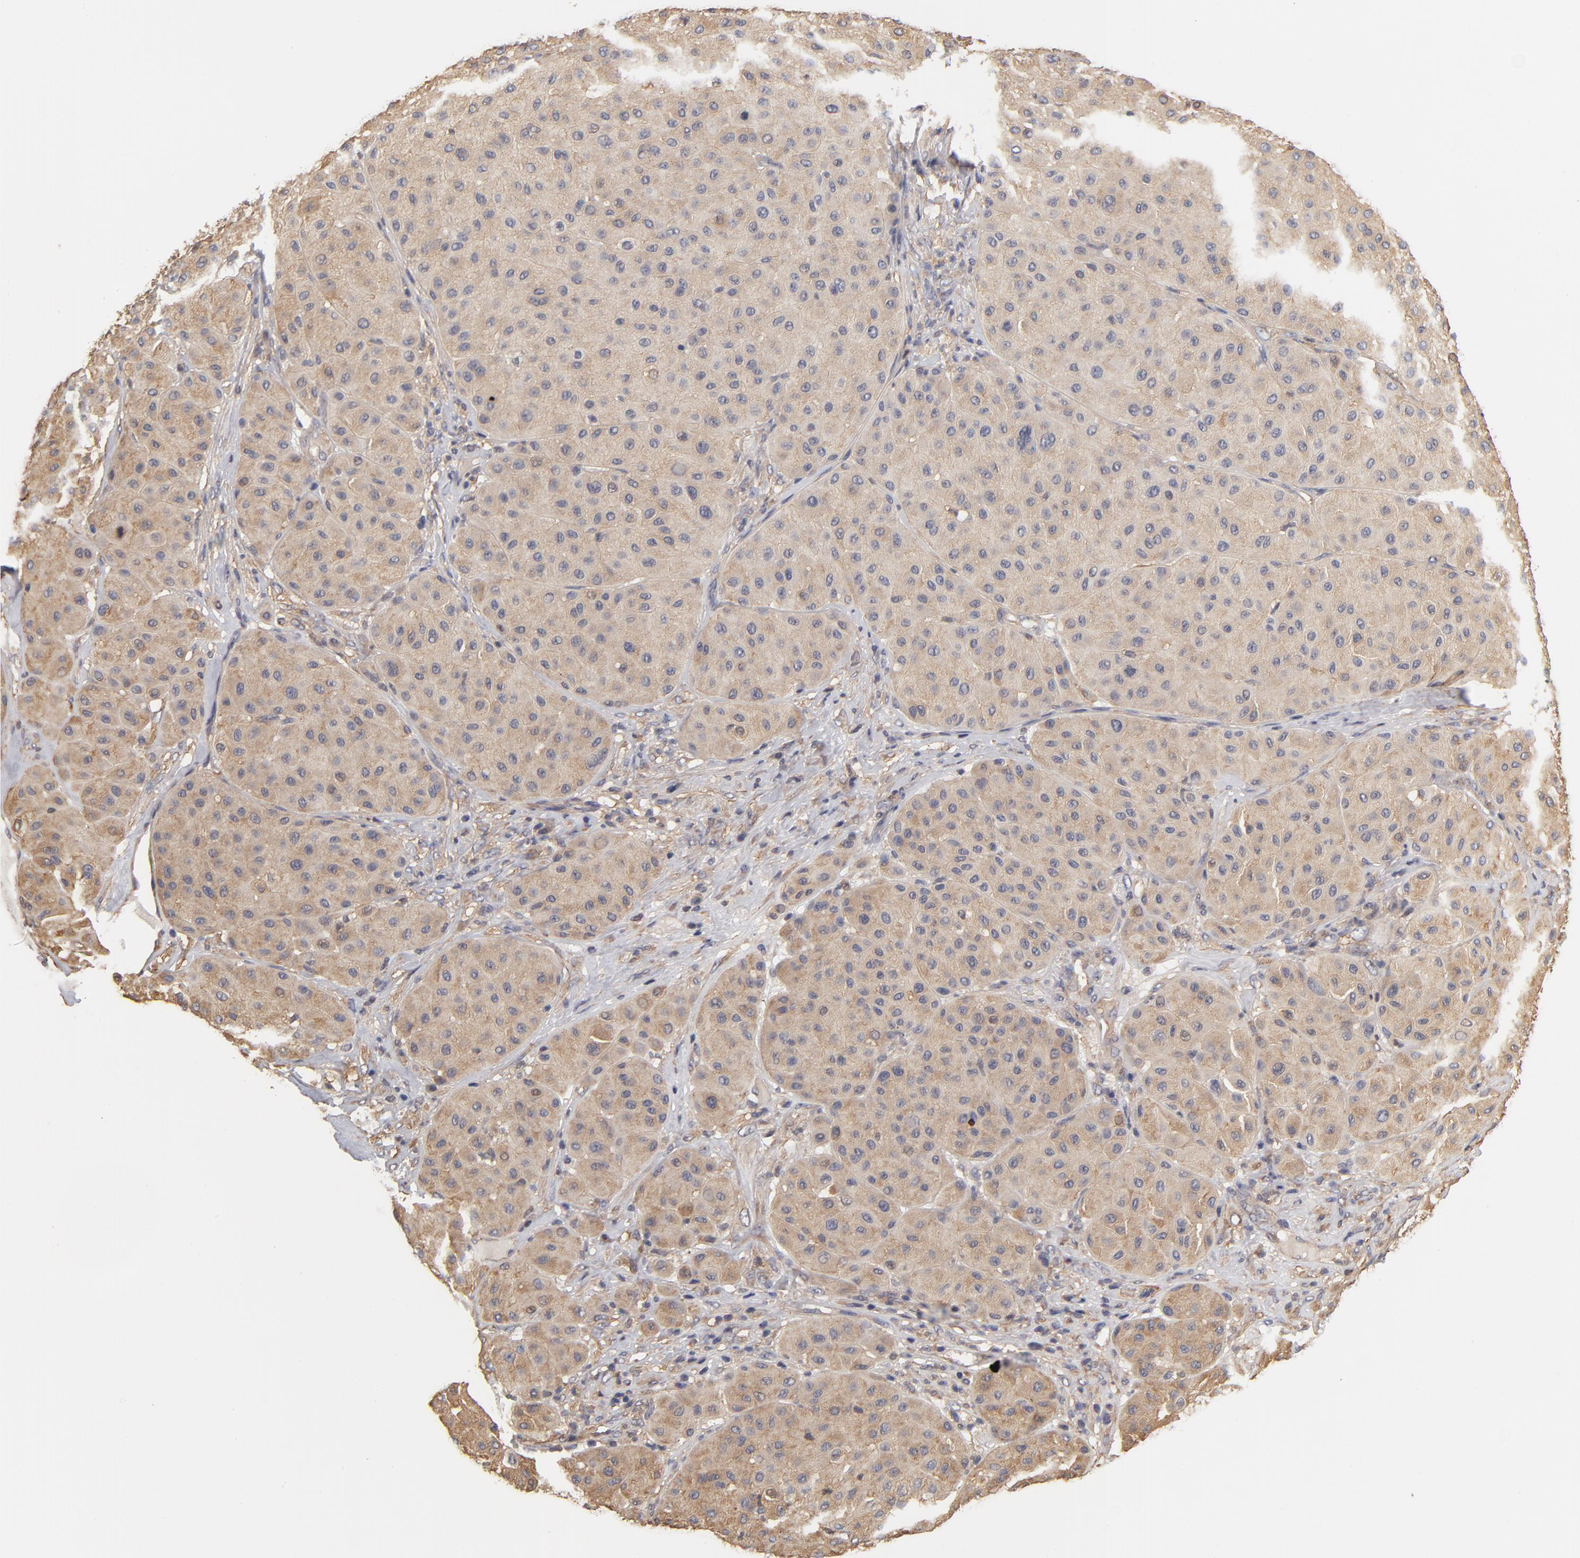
{"staining": {"intensity": "weak", "quantity": ">75%", "location": "cytoplasmic/membranous"}, "tissue": "melanoma", "cell_type": "Tumor cells", "image_type": "cancer", "snomed": [{"axis": "morphology", "description": "Normal tissue, NOS"}, {"axis": "morphology", "description": "Malignant melanoma, Metastatic site"}, {"axis": "topography", "description": "Skin"}], "caption": "Melanoma stained with a brown dye exhibits weak cytoplasmic/membranous positive positivity in about >75% of tumor cells.", "gene": "FCMR", "patient": {"sex": "male", "age": 41}}